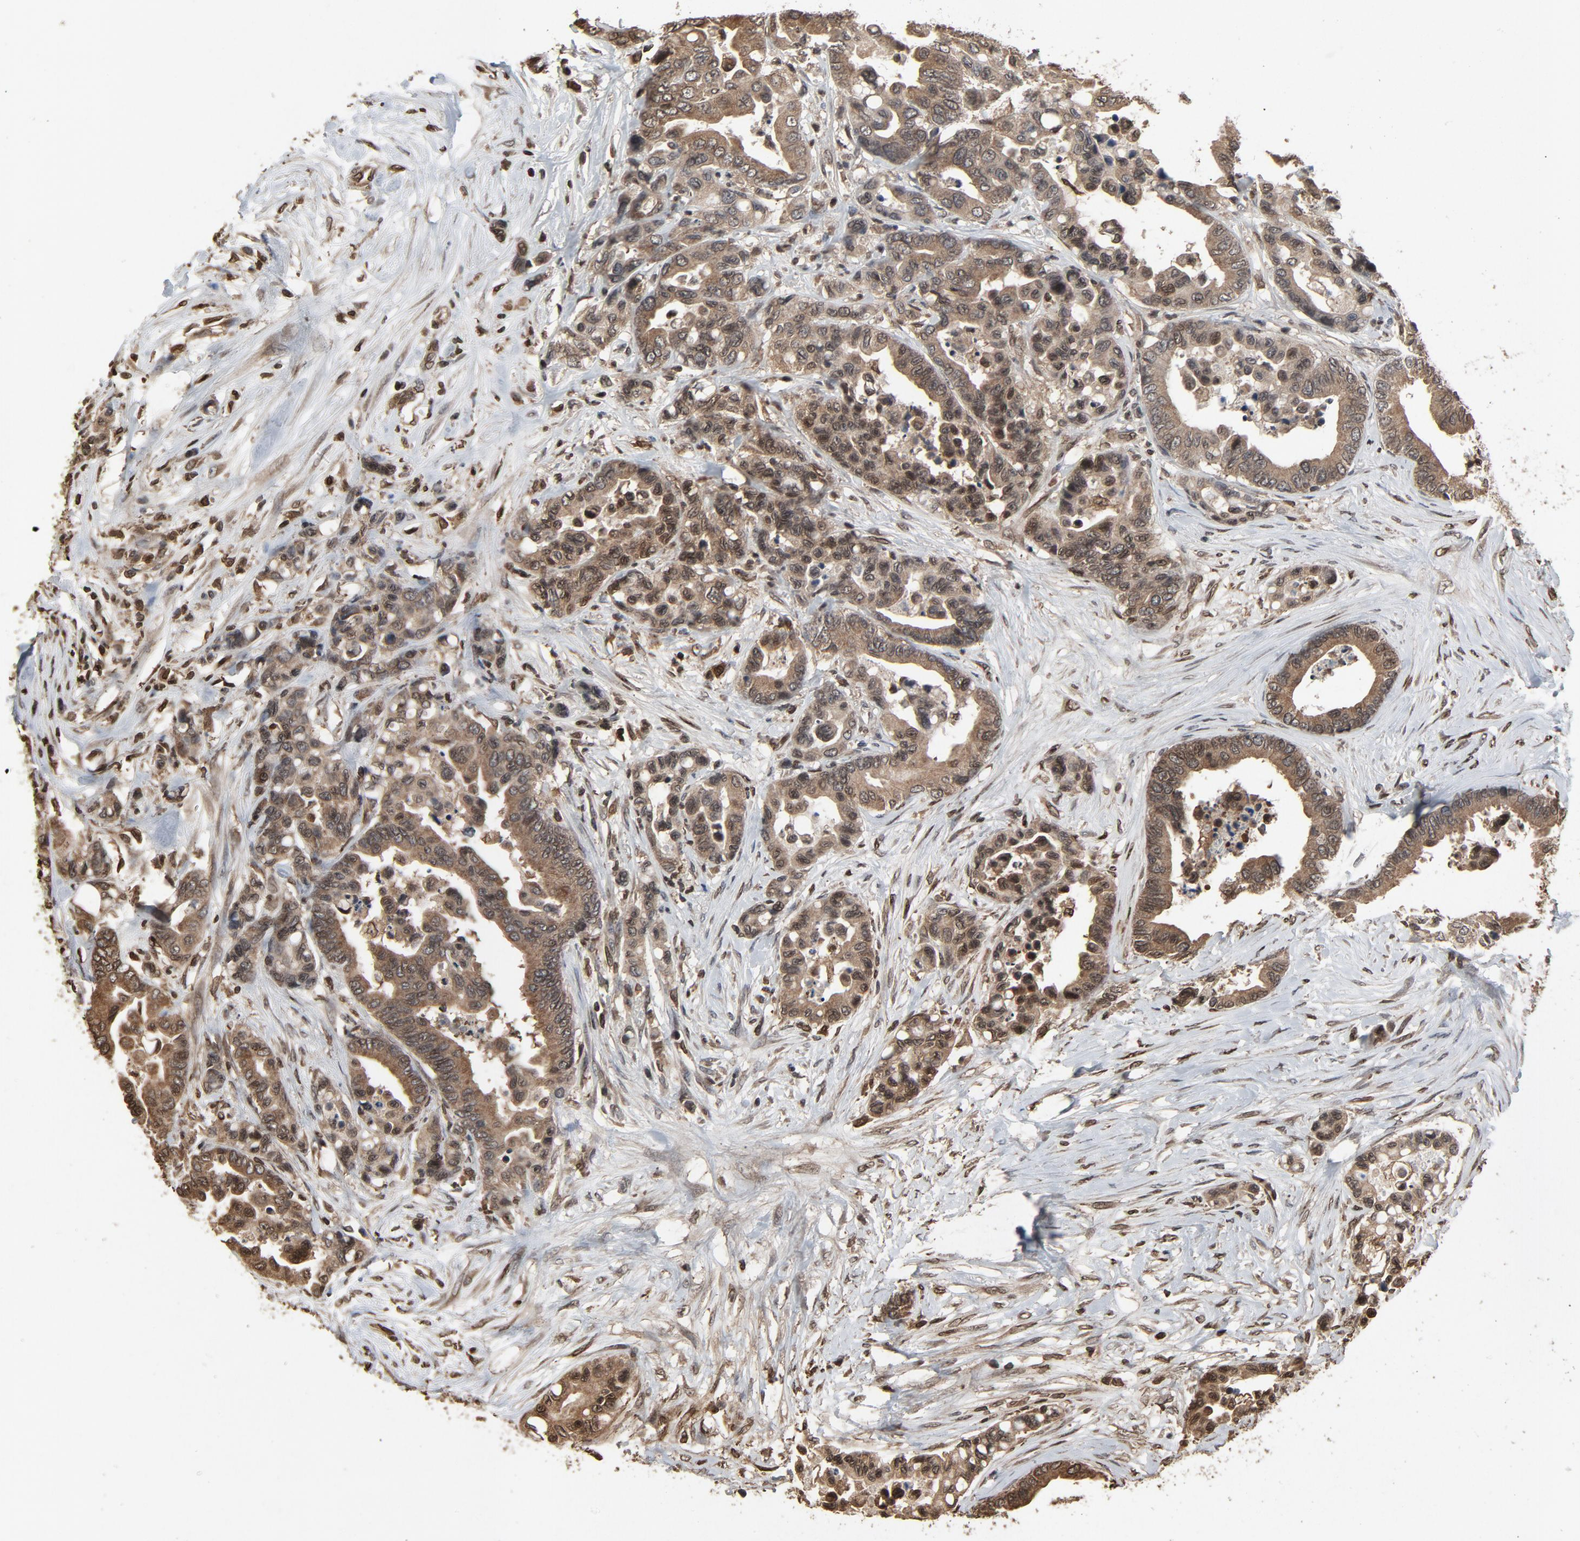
{"staining": {"intensity": "weak", "quantity": "25%-75%", "location": "cytoplasmic/membranous,nuclear"}, "tissue": "colorectal cancer", "cell_type": "Tumor cells", "image_type": "cancer", "snomed": [{"axis": "morphology", "description": "Adenocarcinoma, NOS"}, {"axis": "topography", "description": "Colon"}], "caption": "A brown stain highlights weak cytoplasmic/membranous and nuclear positivity of a protein in human colorectal cancer (adenocarcinoma) tumor cells. (DAB (3,3'-diaminobenzidine) IHC with brightfield microscopy, high magnification).", "gene": "UBE2D1", "patient": {"sex": "male", "age": 82}}